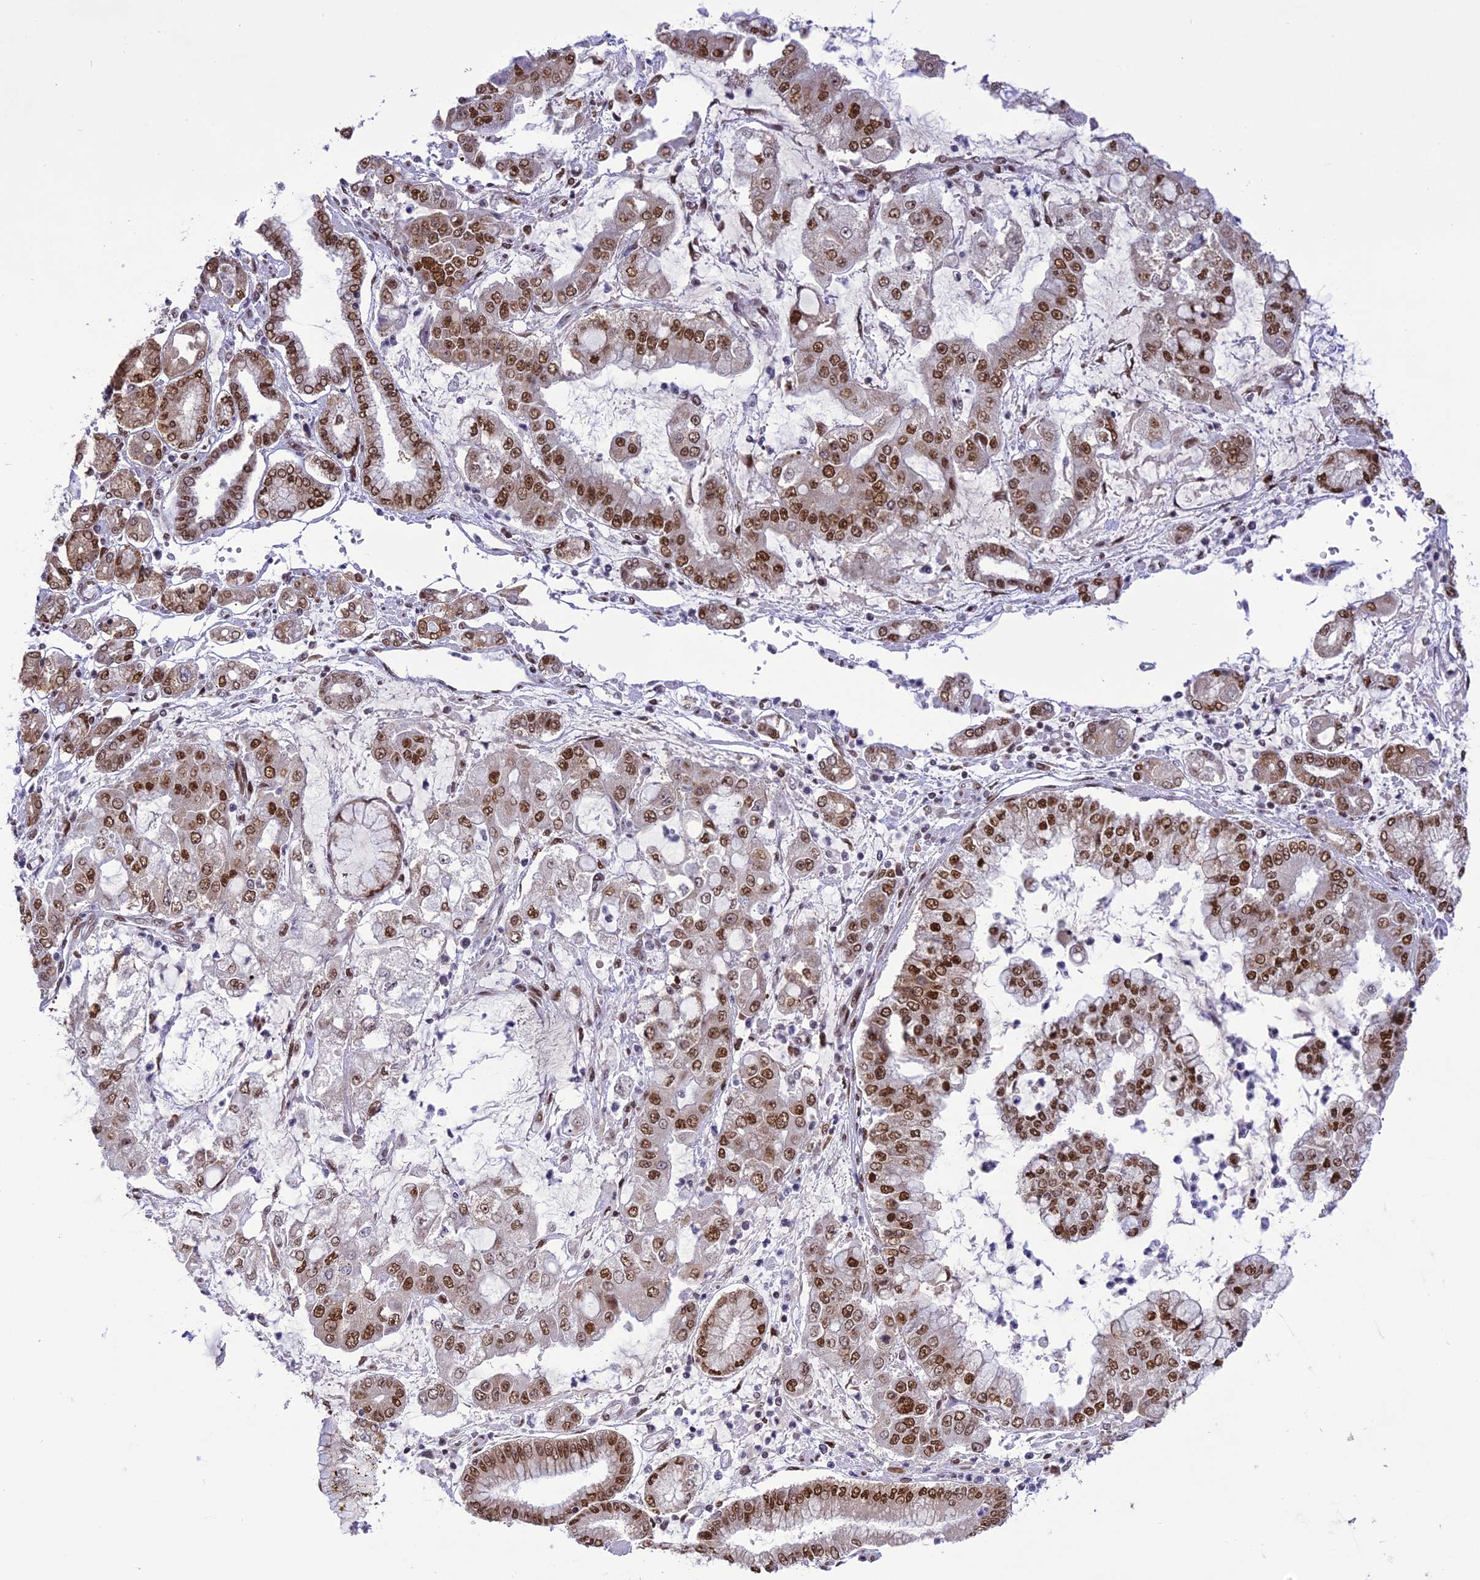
{"staining": {"intensity": "strong", "quantity": ">75%", "location": "nuclear"}, "tissue": "stomach cancer", "cell_type": "Tumor cells", "image_type": "cancer", "snomed": [{"axis": "morphology", "description": "Adenocarcinoma, NOS"}, {"axis": "topography", "description": "Stomach"}], "caption": "Adenocarcinoma (stomach) was stained to show a protein in brown. There is high levels of strong nuclear positivity in approximately >75% of tumor cells.", "gene": "DDX1", "patient": {"sex": "male", "age": 76}}